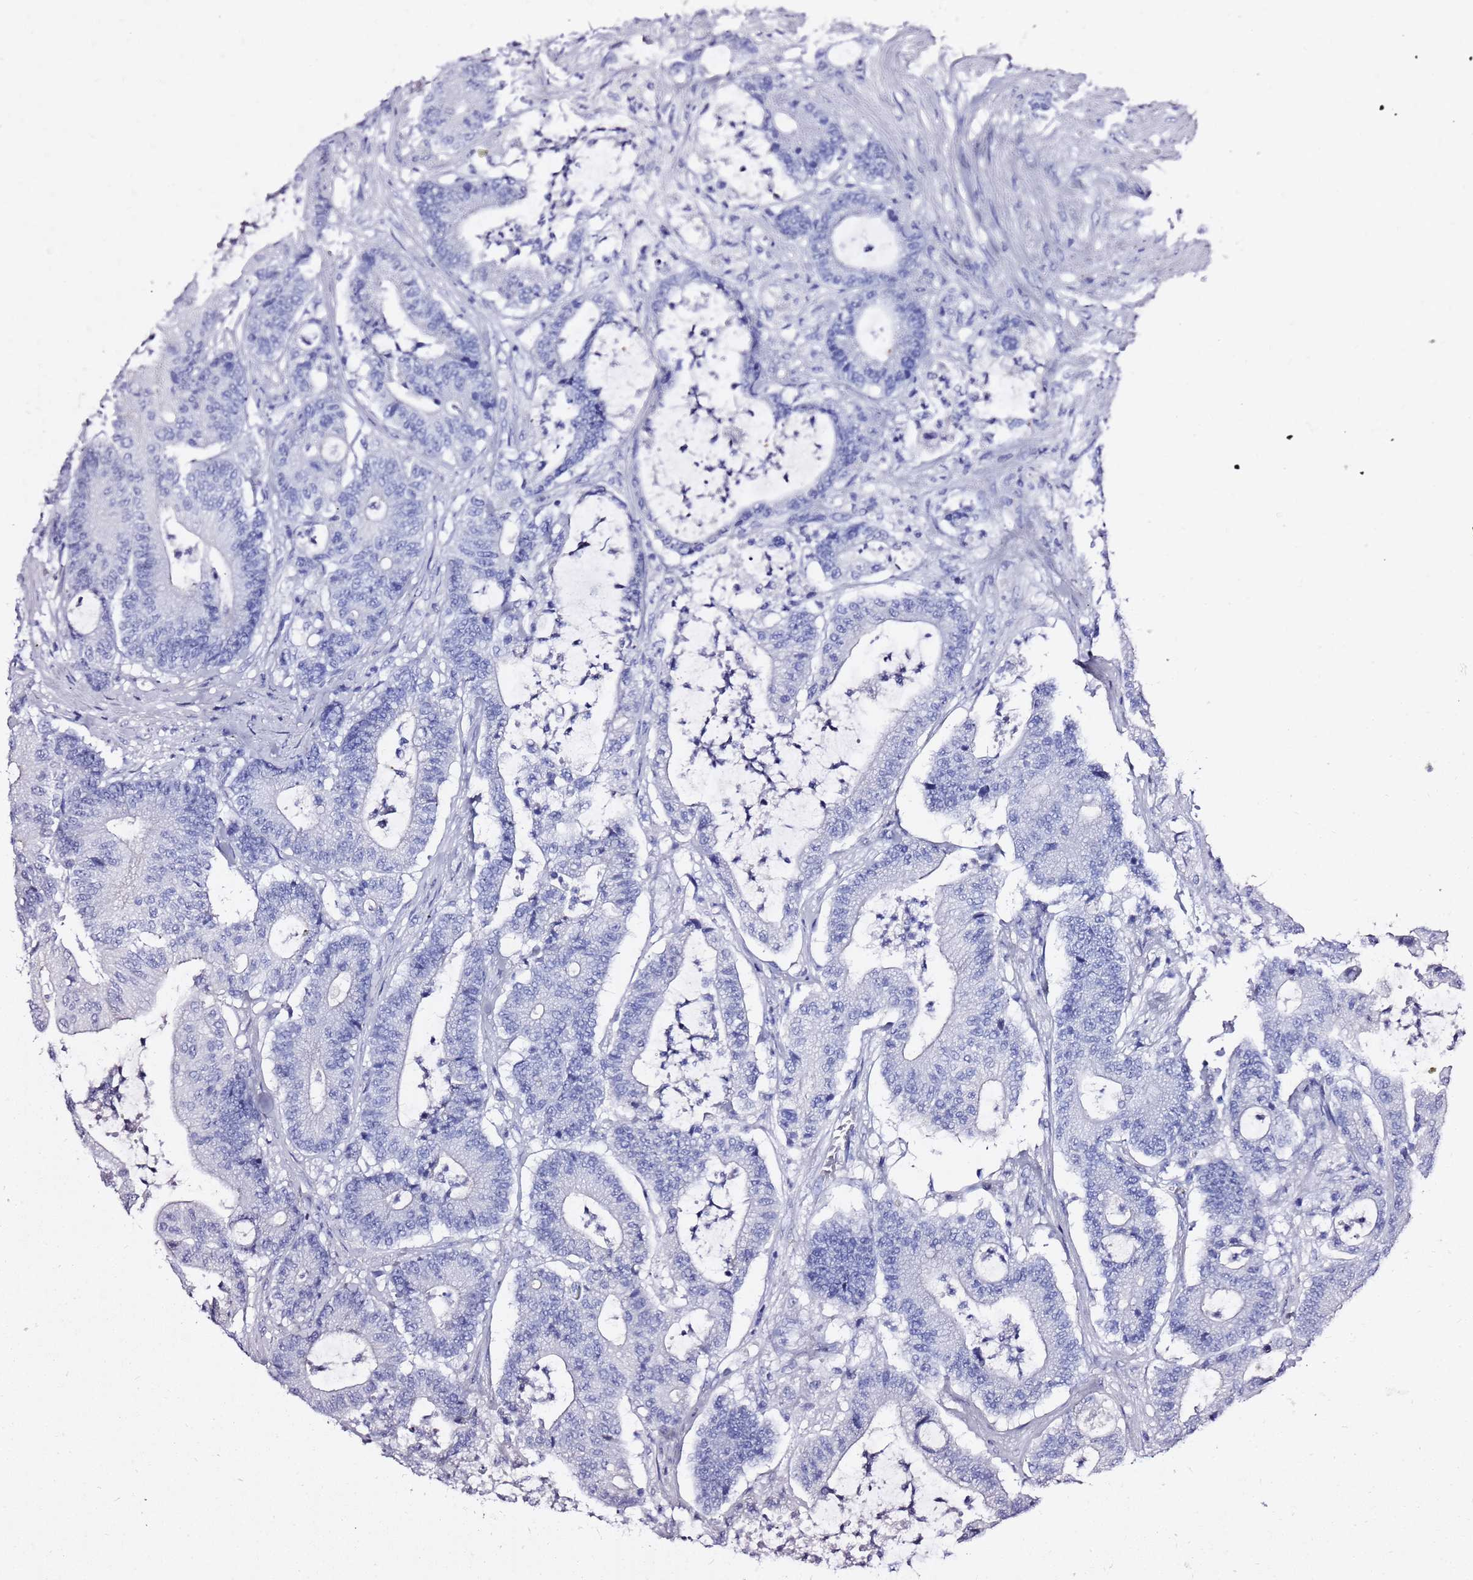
{"staining": {"intensity": "negative", "quantity": "none", "location": "none"}, "tissue": "colorectal cancer", "cell_type": "Tumor cells", "image_type": "cancer", "snomed": [{"axis": "morphology", "description": "Adenocarcinoma, NOS"}, {"axis": "topography", "description": "Colon"}], "caption": "Colorectal cancer stained for a protein using immunohistochemistry exhibits no positivity tumor cells.", "gene": "LIPF", "patient": {"sex": "female", "age": 84}}